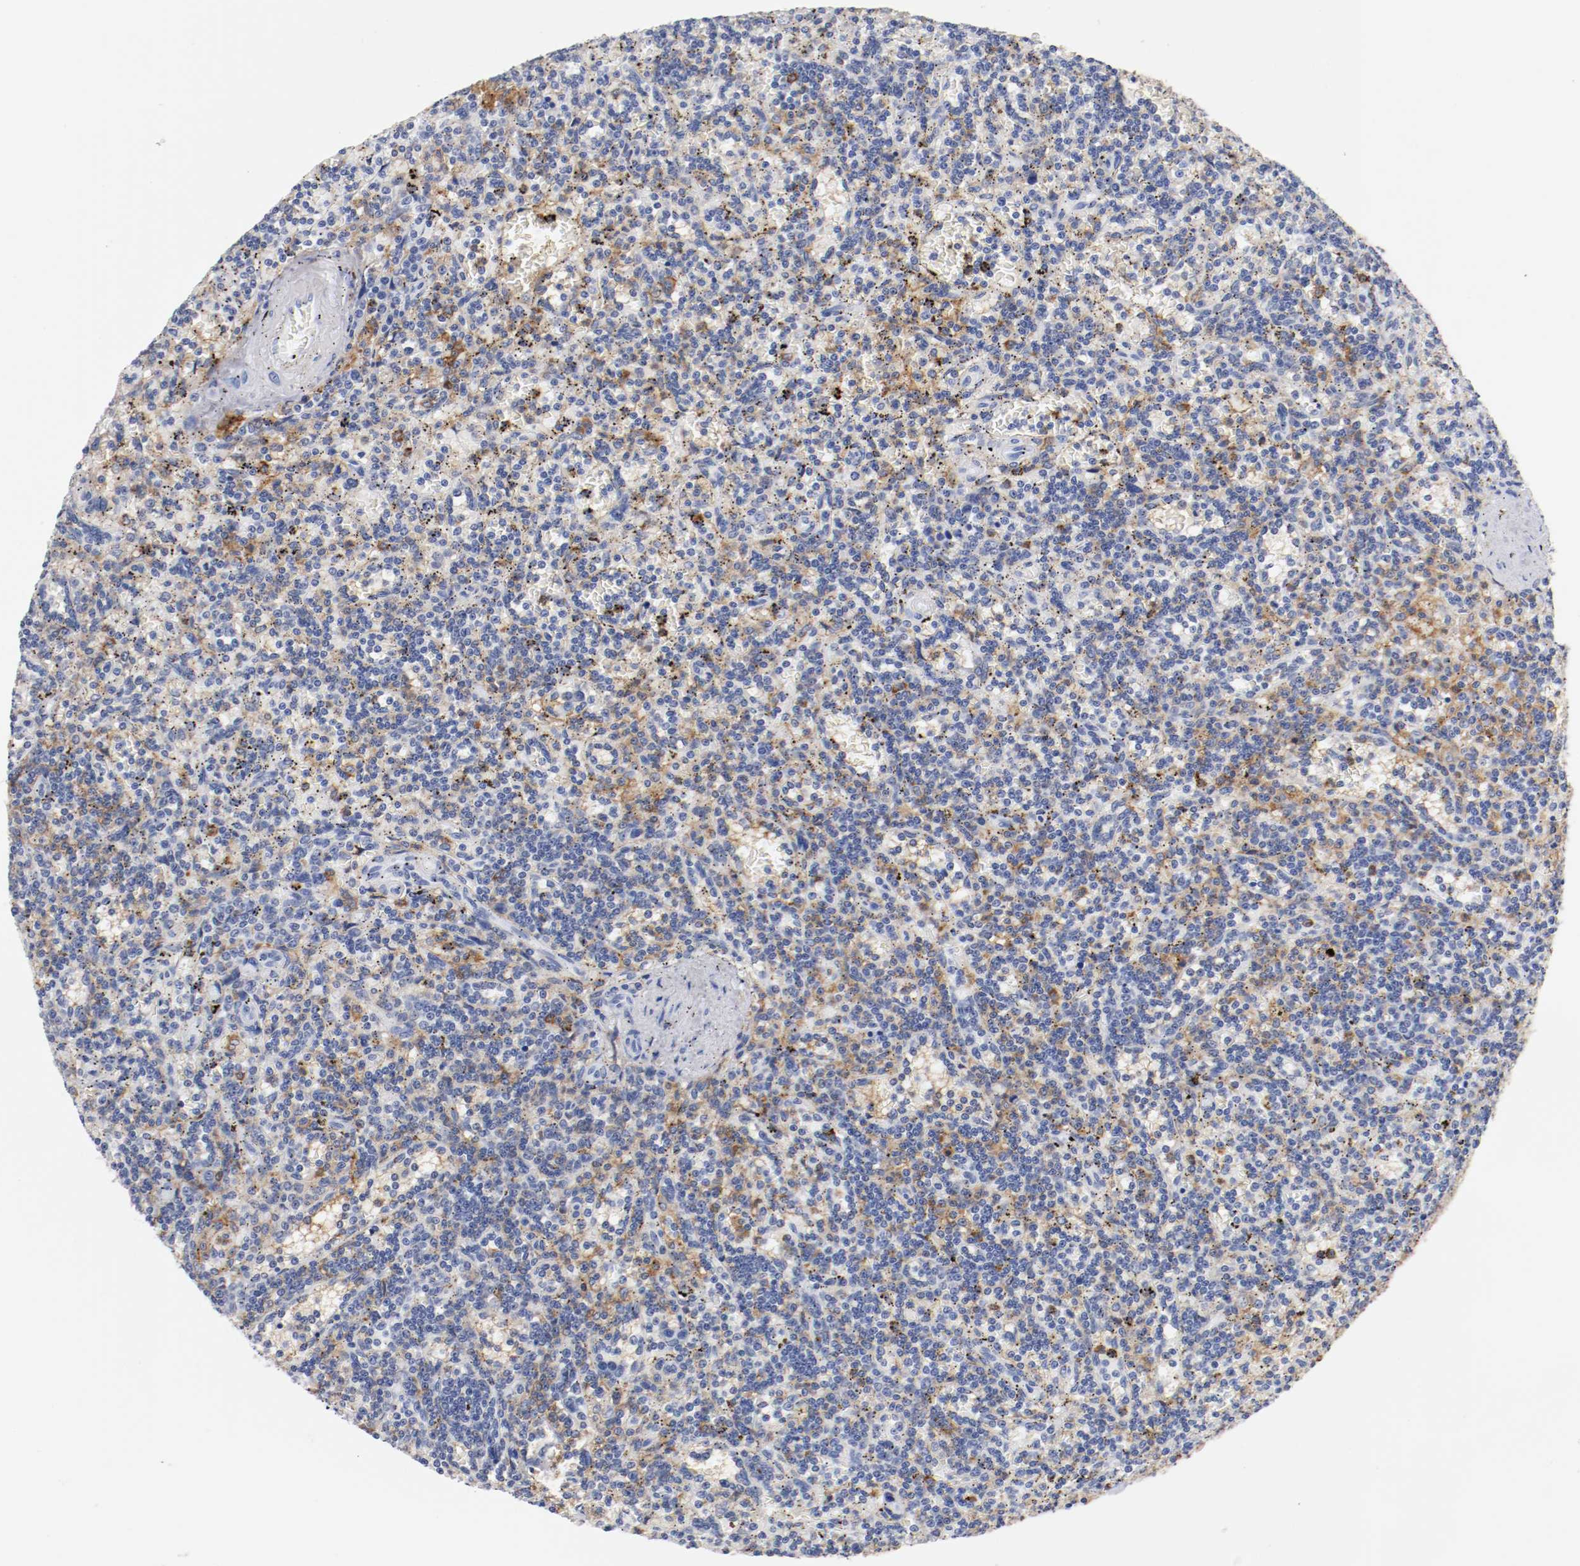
{"staining": {"intensity": "negative", "quantity": "none", "location": "none"}, "tissue": "lymphoma", "cell_type": "Tumor cells", "image_type": "cancer", "snomed": [{"axis": "morphology", "description": "Malignant lymphoma, non-Hodgkin's type, Low grade"}, {"axis": "topography", "description": "Spleen"}], "caption": "DAB immunohistochemical staining of lymphoma reveals no significant staining in tumor cells.", "gene": "ITGAX", "patient": {"sex": "male", "age": 73}}